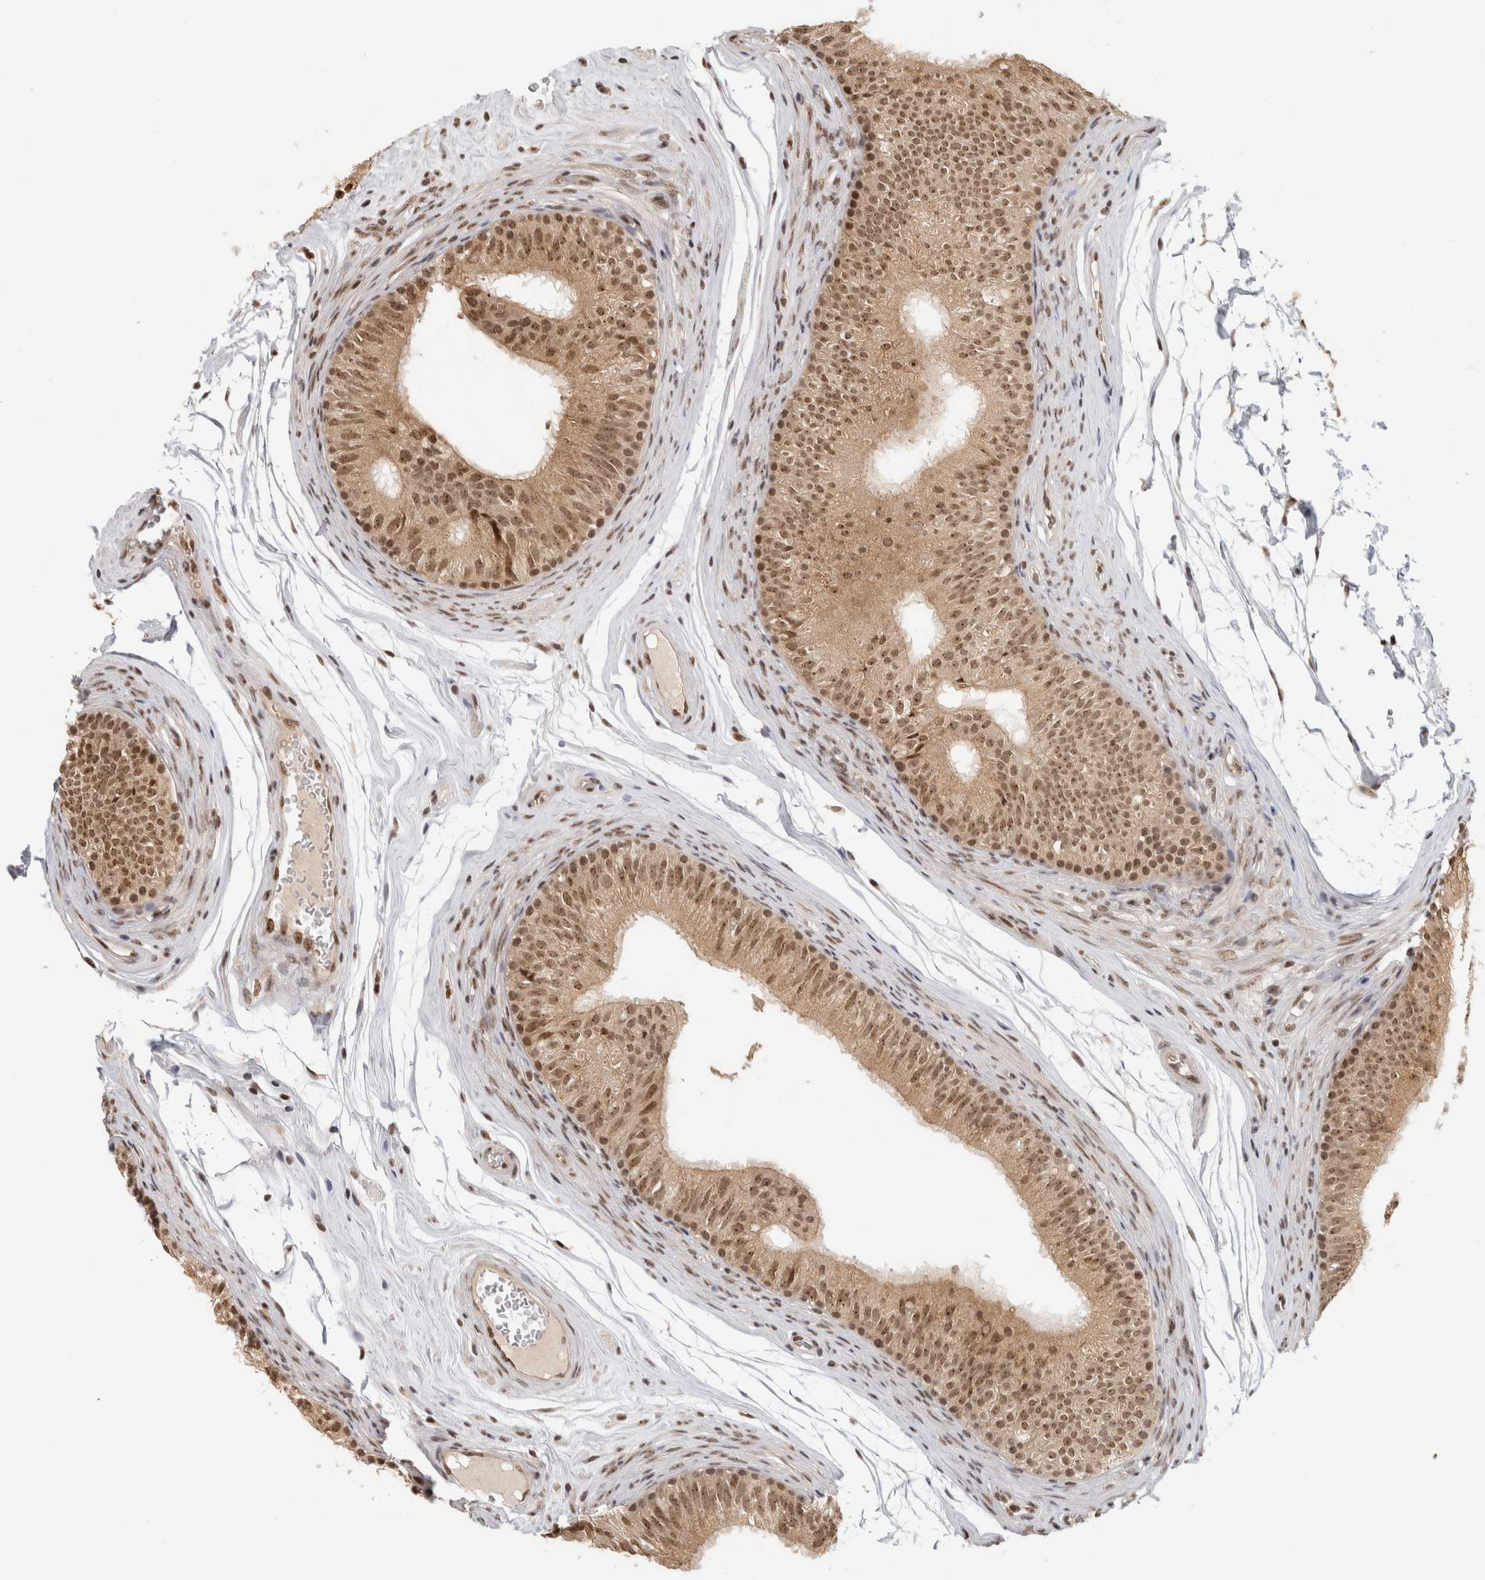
{"staining": {"intensity": "moderate", "quantity": ">75%", "location": "cytoplasmic/membranous,nuclear"}, "tissue": "epididymis", "cell_type": "Glandular cells", "image_type": "normal", "snomed": [{"axis": "morphology", "description": "Normal tissue, NOS"}, {"axis": "topography", "description": "Epididymis"}], "caption": "Epididymis stained with immunohistochemistry (IHC) exhibits moderate cytoplasmic/membranous,nuclear staining in about >75% of glandular cells. (IHC, brightfield microscopy, high magnification).", "gene": "EBNA1BP2", "patient": {"sex": "male", "age": 36}}